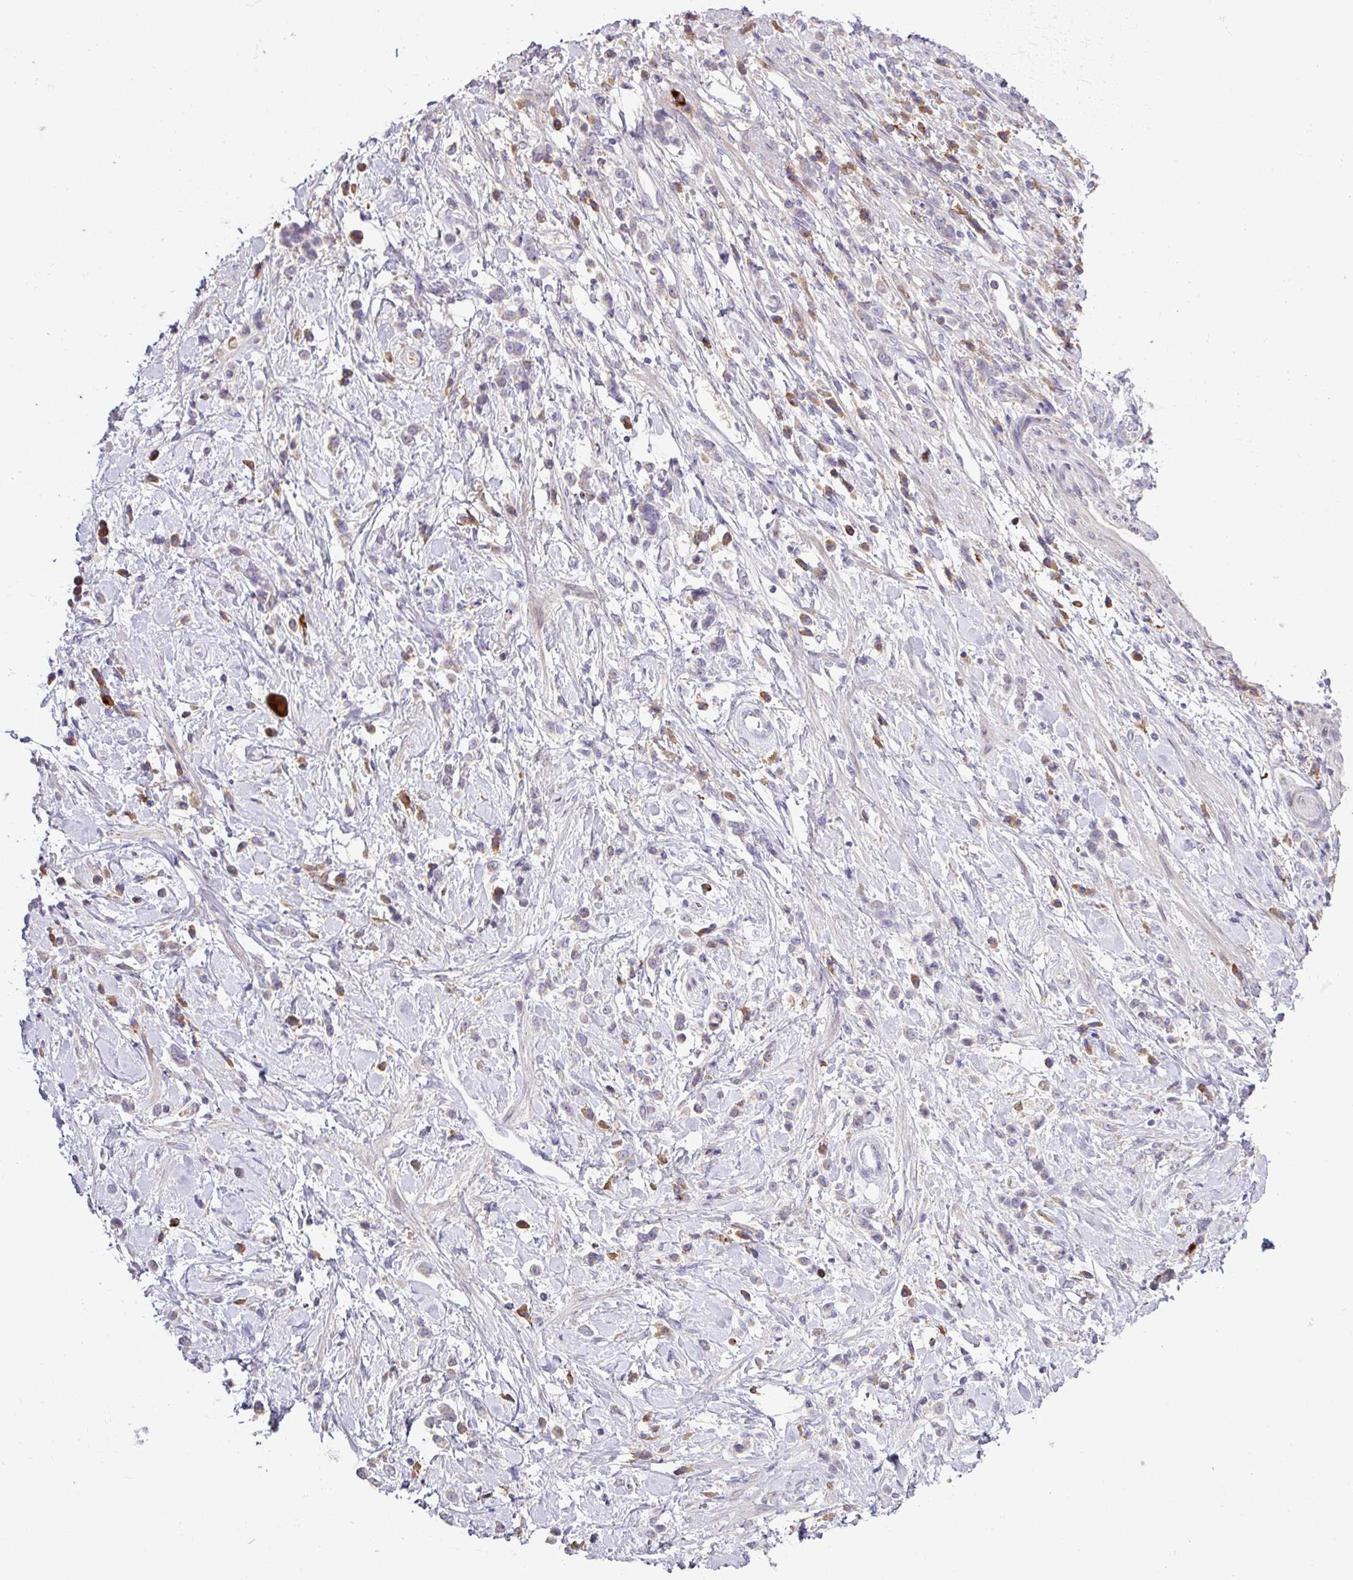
{"staining": {"intensity": "negative", "quantity": "none", "location": "none"}, "tissue": "stomach cancer", "cell_type": "Tumor cells", "image_type": "cancer", "snomed": [{"axis": "morphology", "description": "Adenocarcinoma, NOS"}, {"axis": "topography", "description": "Stomach"}], "caption": "IHC micrograph of neoplastic tissue: human stomach adenocarcinoma stained with DAB (3,3'-diaminobenzidine) exhibits no significant protein positivity in tumor cells.", "gene": "SLAMF6", "patient": {"sex": "female", "age": 60}}